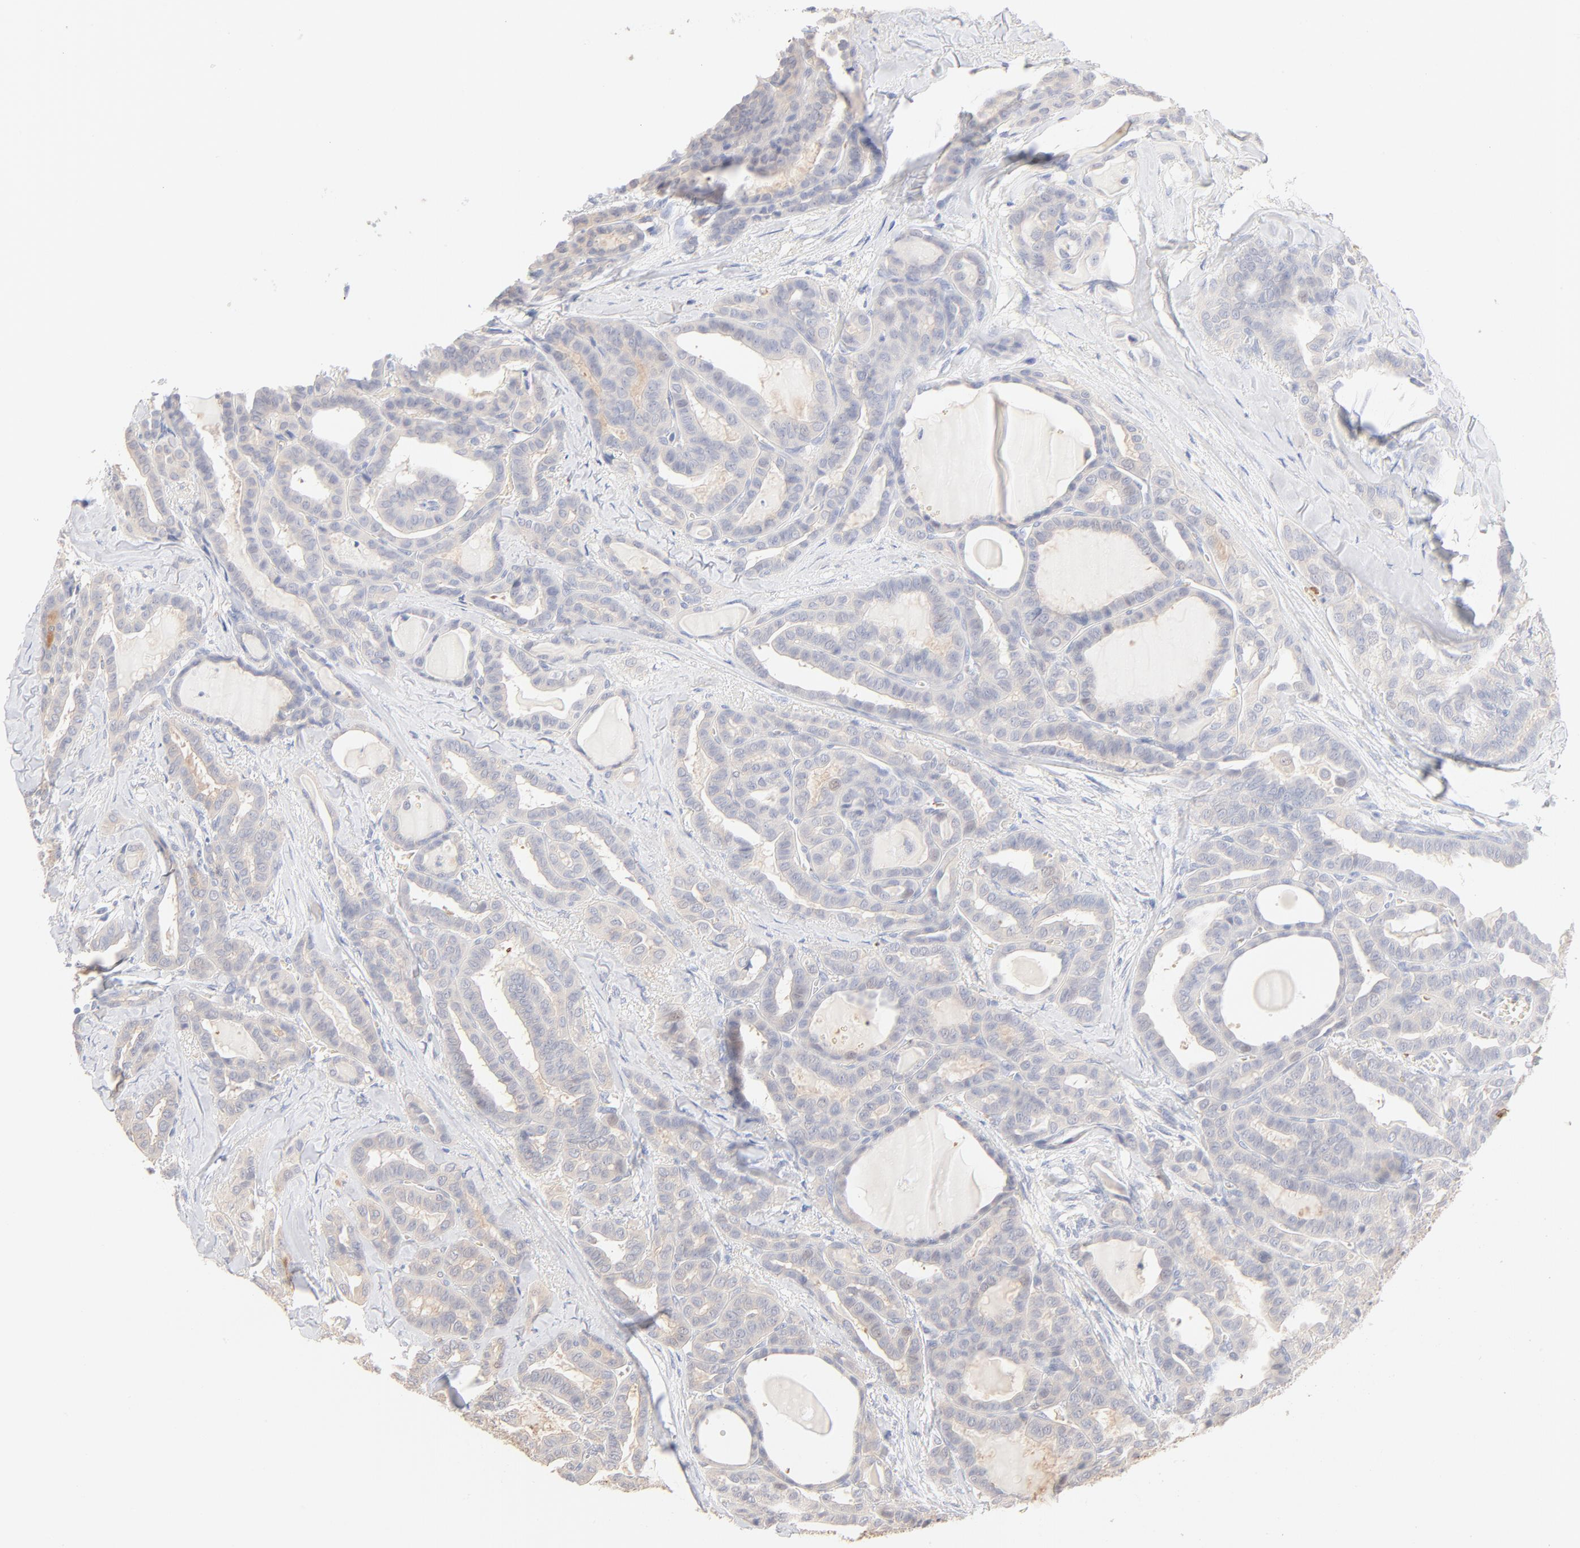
{"staining": {"intensity": "negative", "quantity": "none", "location": "none"}, "tissue": "thyroid cancer", "cell_type": "Tumor cells", "image_type": "cancer", "snomed": [{"axis": "morphology", "description": "Carcinoma, NOS"}, {"axis": "topography", "description": "Thyroid gland"}], "caption": "This is a histopathology image of immunohistochemistry staining of thyroid carcinoma, which shows no staining in tumor cells.", "gene": "SPTB", "patient": {"sex": "female", "age": 91}}